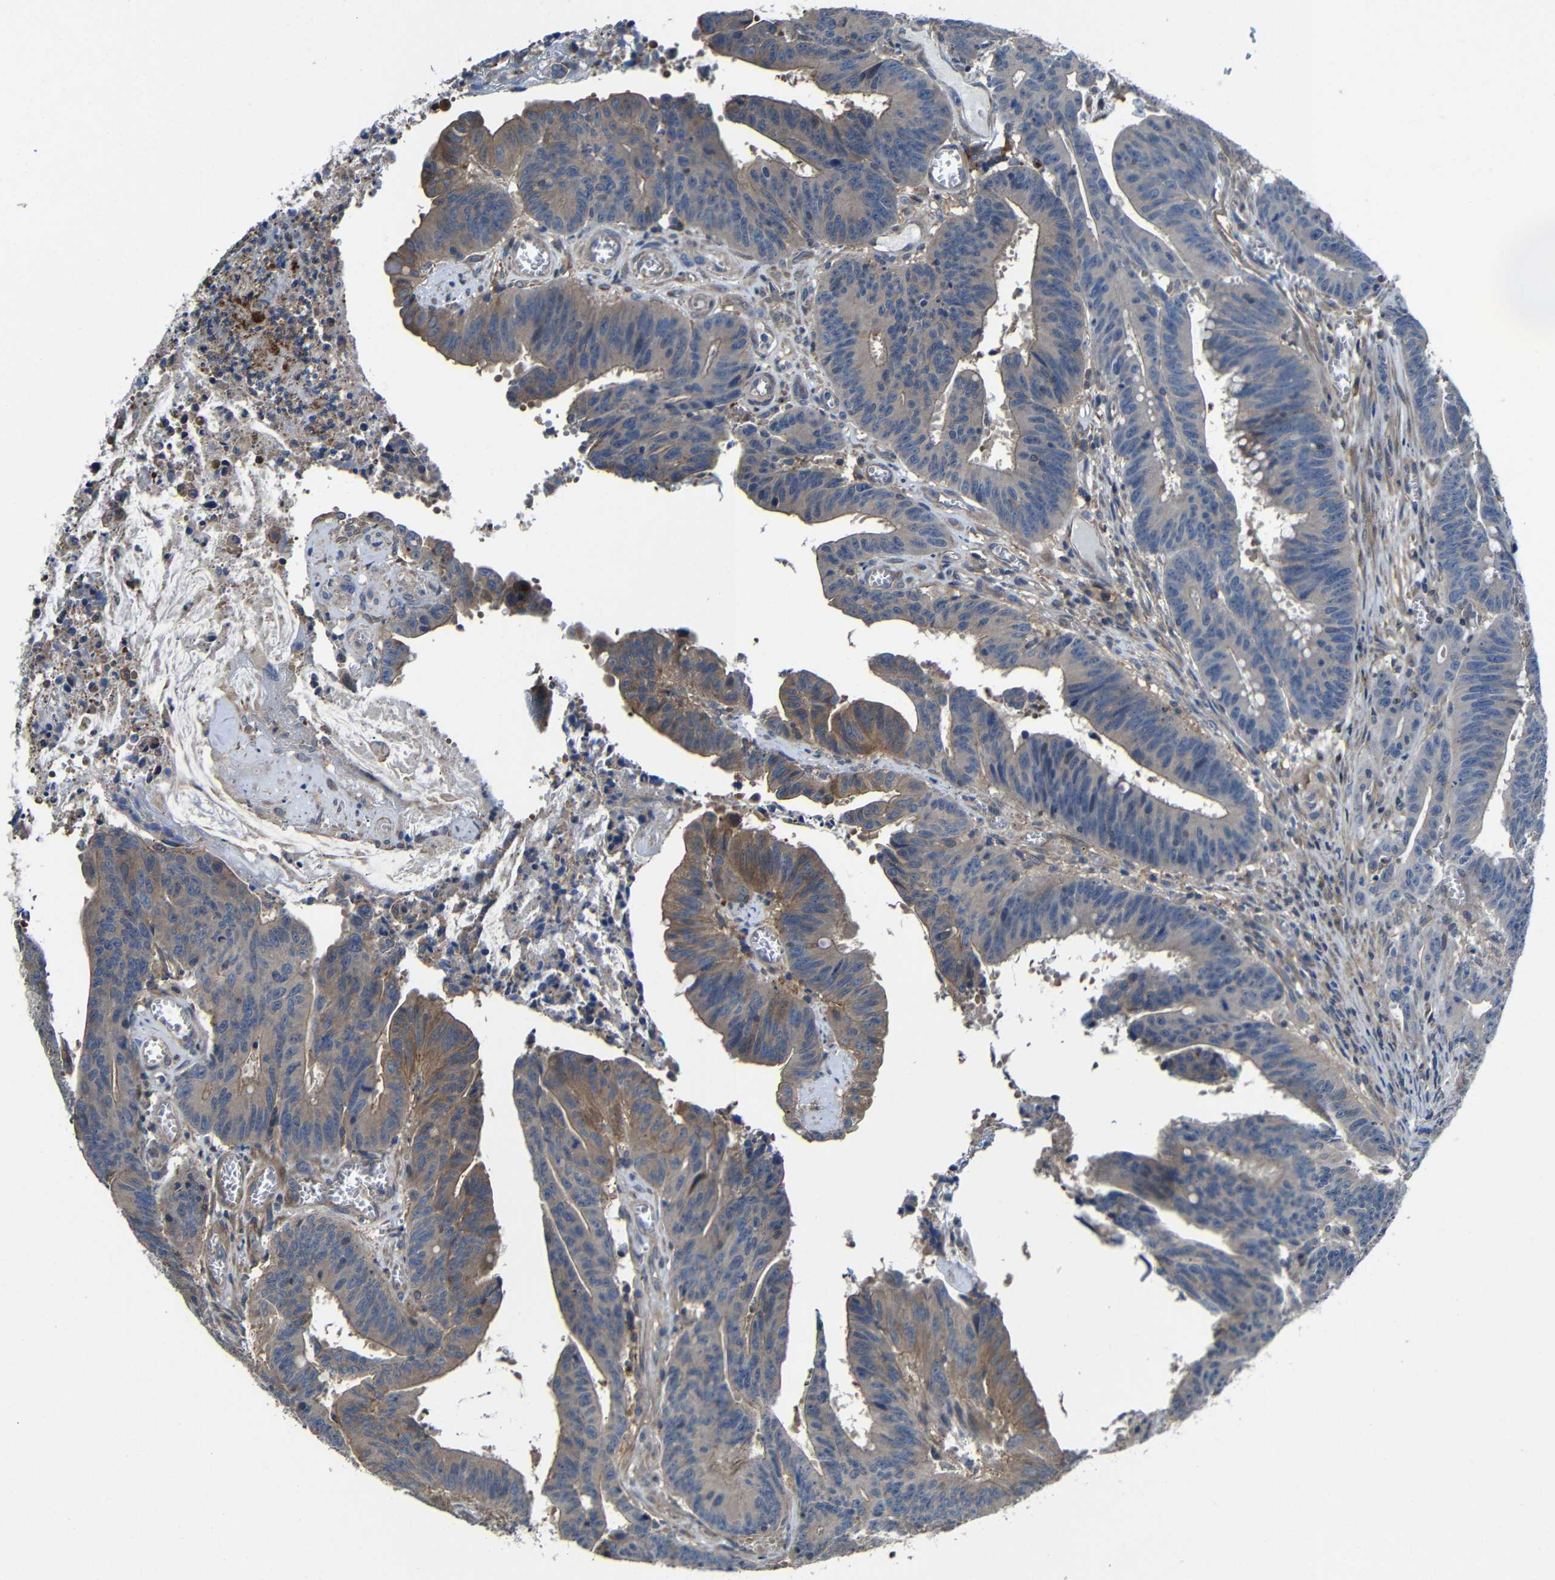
{"staining": {"intensity": "moderate", "quantity": "25%-75%", "location": "cytoplasmic/membranous"}, "tissue": "colorectal cancer", "cell_type": "Tumor cells", "image_type": "cancer", "snomed": [{"axis": "morphology", "description": "Adenocarcinoma, NOS"}, {"axis": "topography", "description": "Colon"}], "caption": "Immunohistochemistry (IHC) of human adenocarcinoma (colorectal) demonstrates medium levels of moderate cytoplasmic/membranous staining in about 25%-75% of tumor cells.", "gene": "GDI1", "patient": {"sex": "male", "age": 45}}